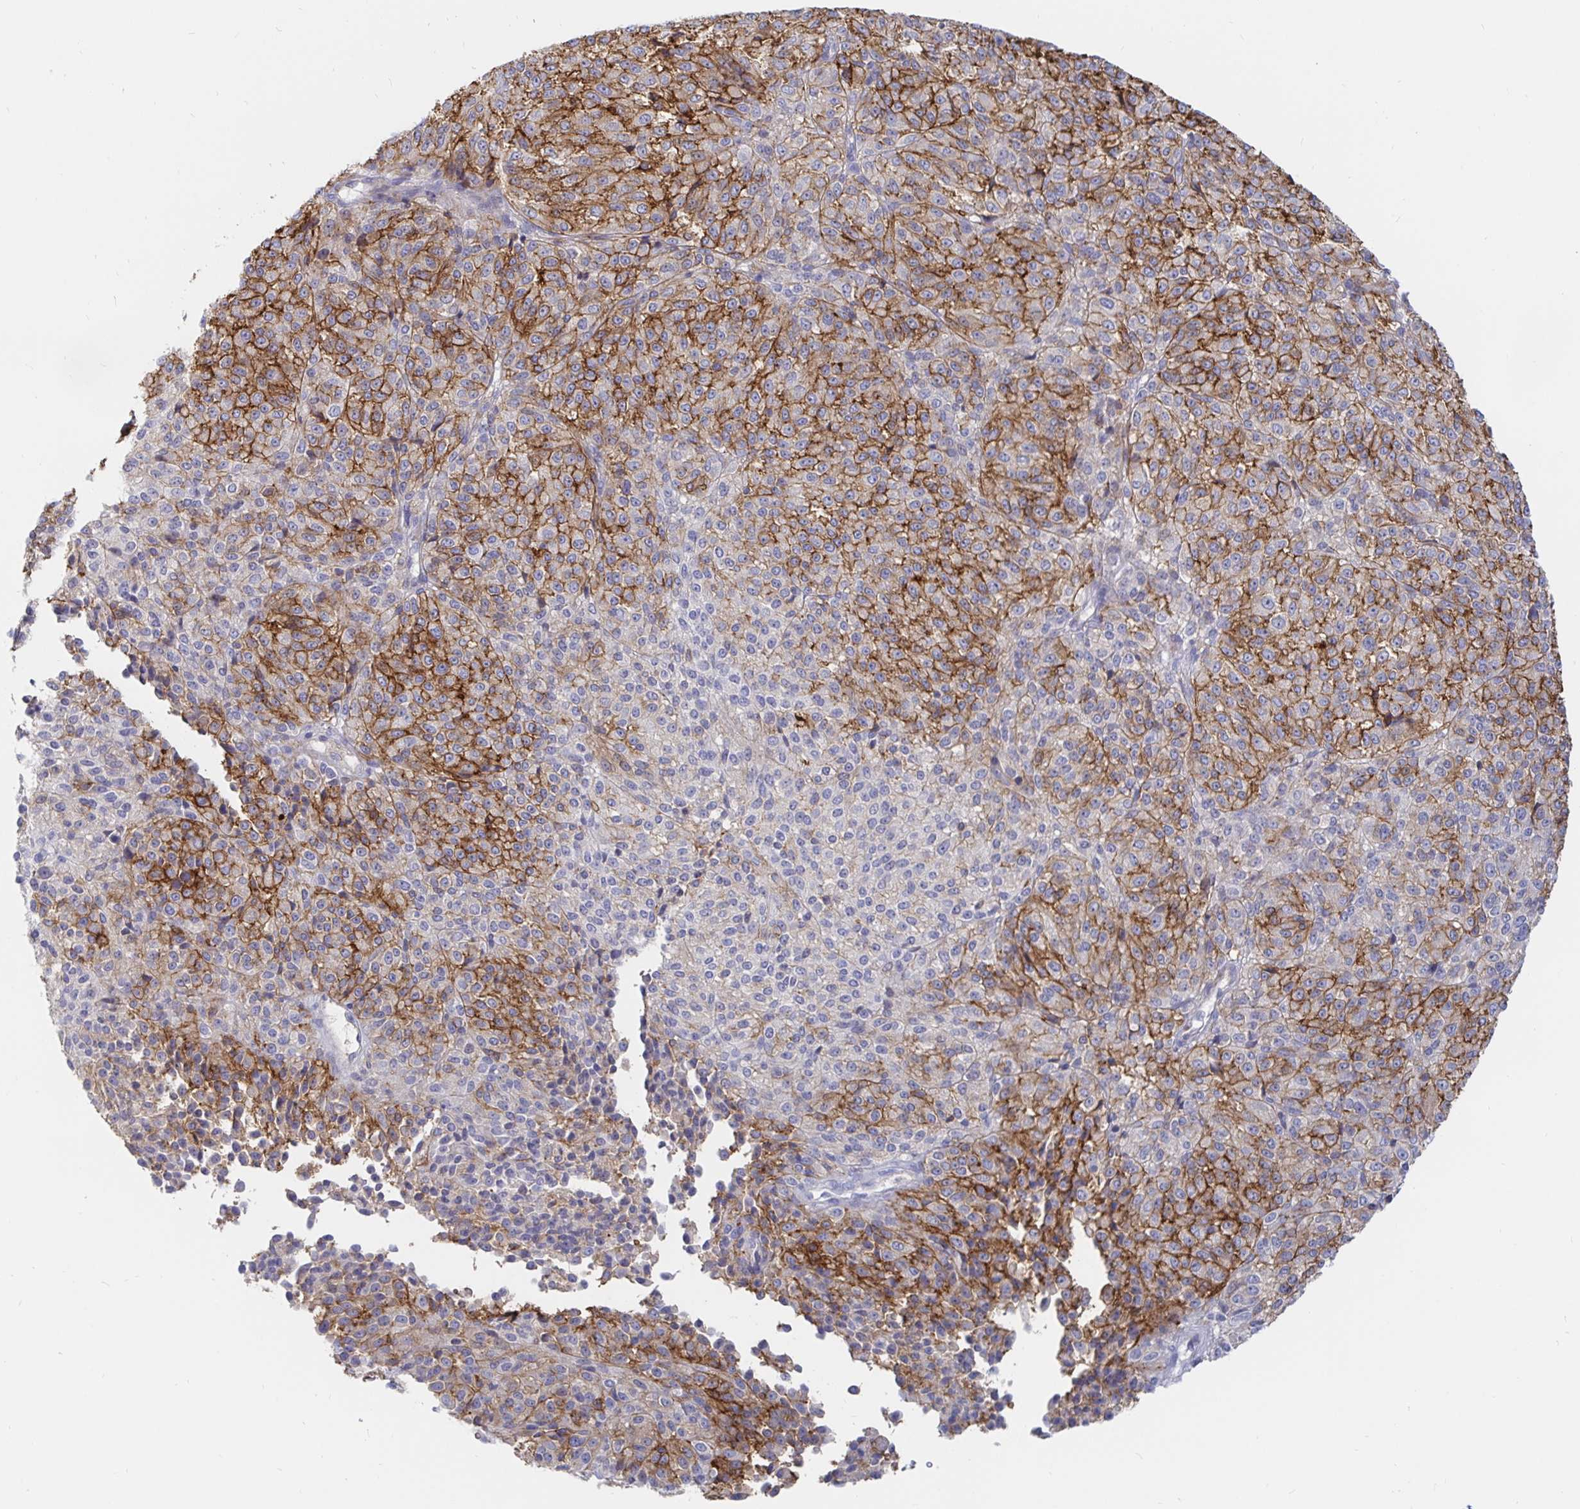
{"staining": {"intensity": "moderate", "quantity": "25%-75%", "location": "cytoplasmic/membranous"}, "tissue": "melanoma", "cell_type": "Tumor cells", "image_type": "cancer", "snomed": [{"axis": "morphology", "description": "Malignant melanoma, Metastatic site"}, {"axis": "topography", "description": "Brain"}], "caption": "Immunohistochemistry (IHC) (DAB) staining of melanoma shows moderate cytoplasmic/membranous protein positivity in approximately 25%-75% of tumor cells.", "gene": "KCTD19", "patient": {"sex": "female", "age": 56}}